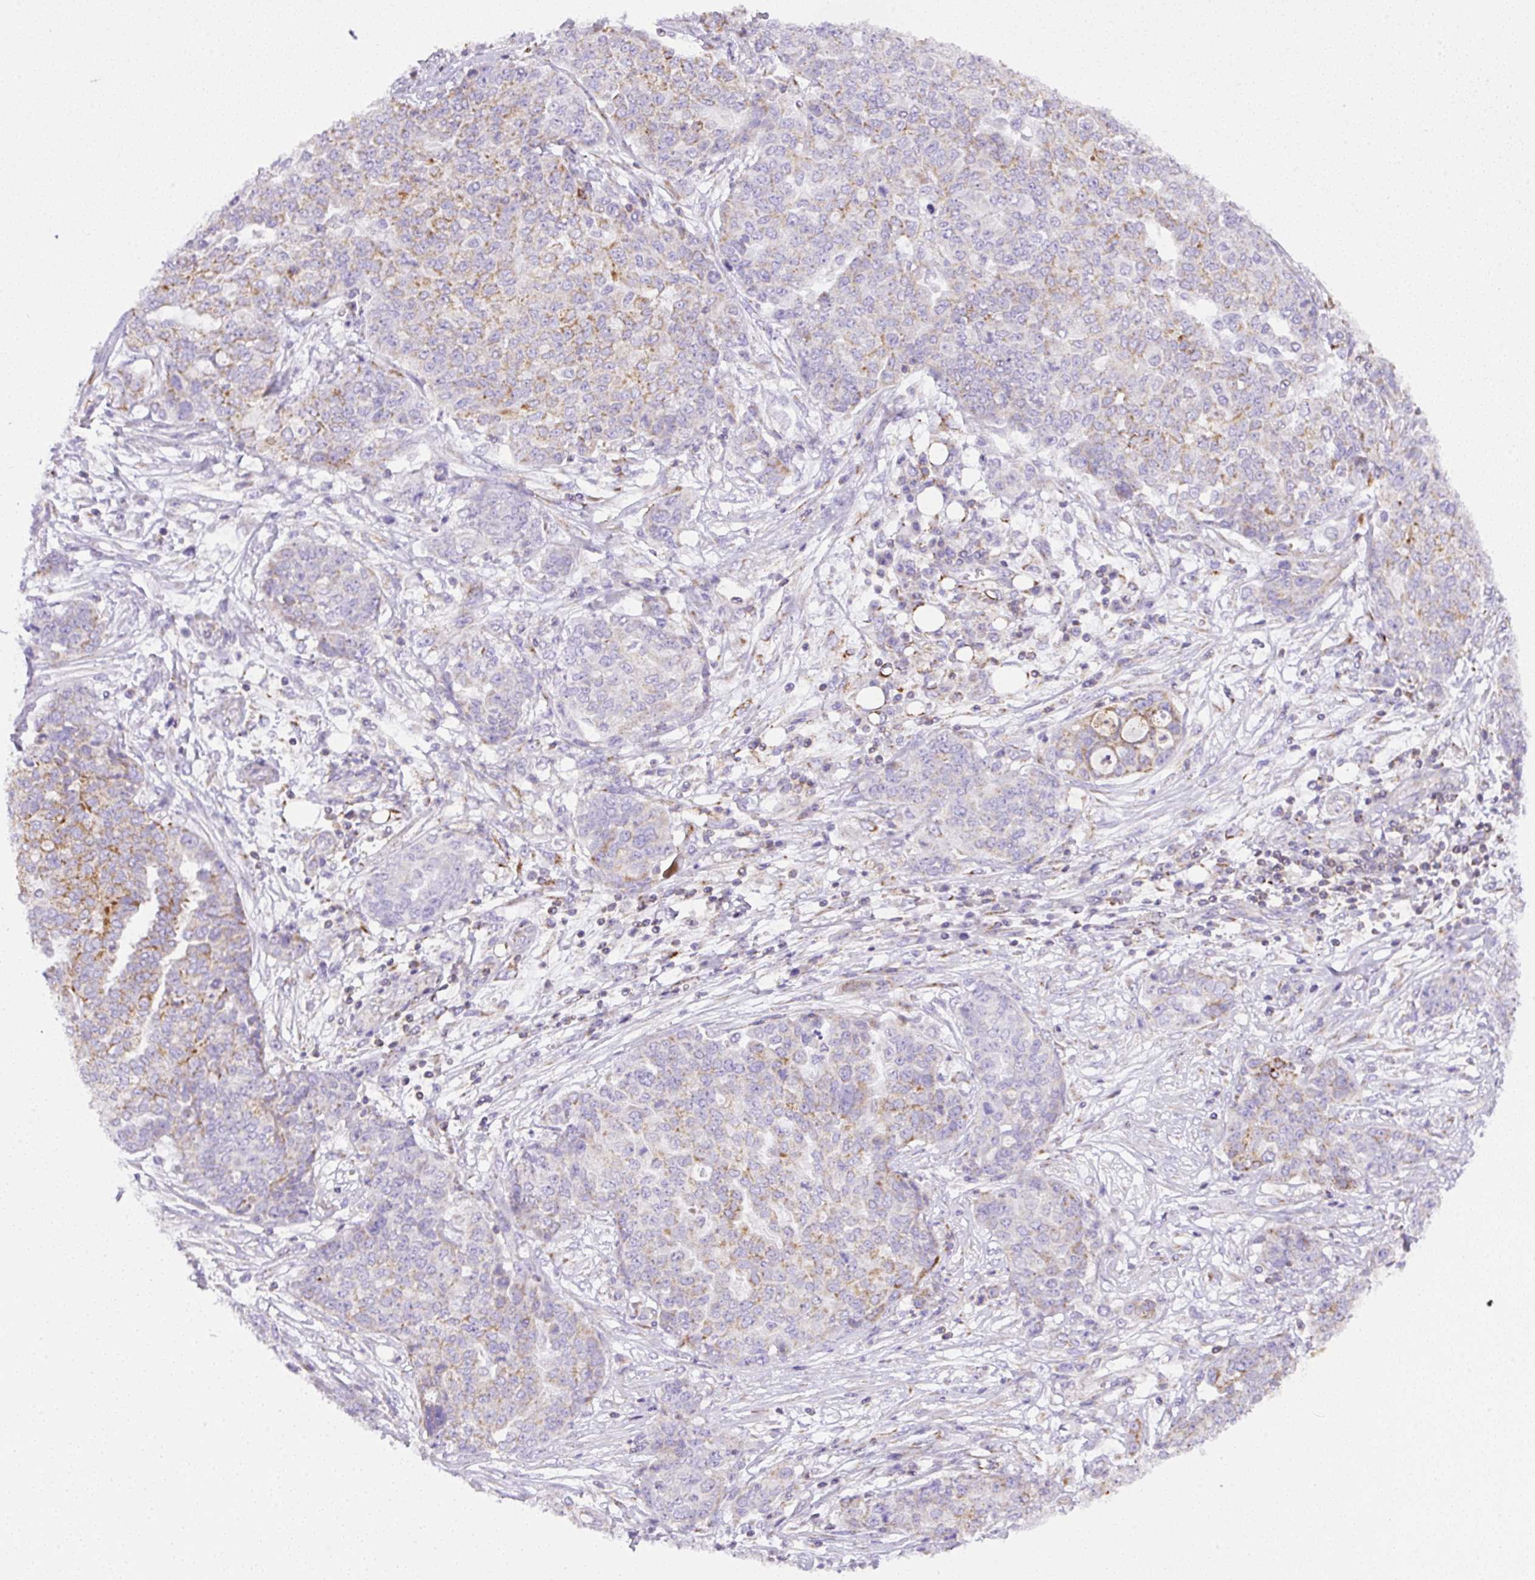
{"staining": {"intensity": "moderate", "quantity": "<25%", "location": "cytoplasmic/membranous"}, "tissue": "ovarian cancer", "cell_type": "Tumor cells", "image_type": "cancer", "snomed": [{"axis": "morphology", "description": "Cystadenocarcinoma, serous, NOS"}, {"axis": "topography", "description": "Soft tissue"}, {"axis": "topography", "description": "Ovary"}], "caption": "Tumor cells display moderate cytoplasmic/membranous expression in about <25% of cells in serous cystadenocarcinoma (ovarian).", "gene": "NF1", "patient": {"sex": "female", "age": 57}}